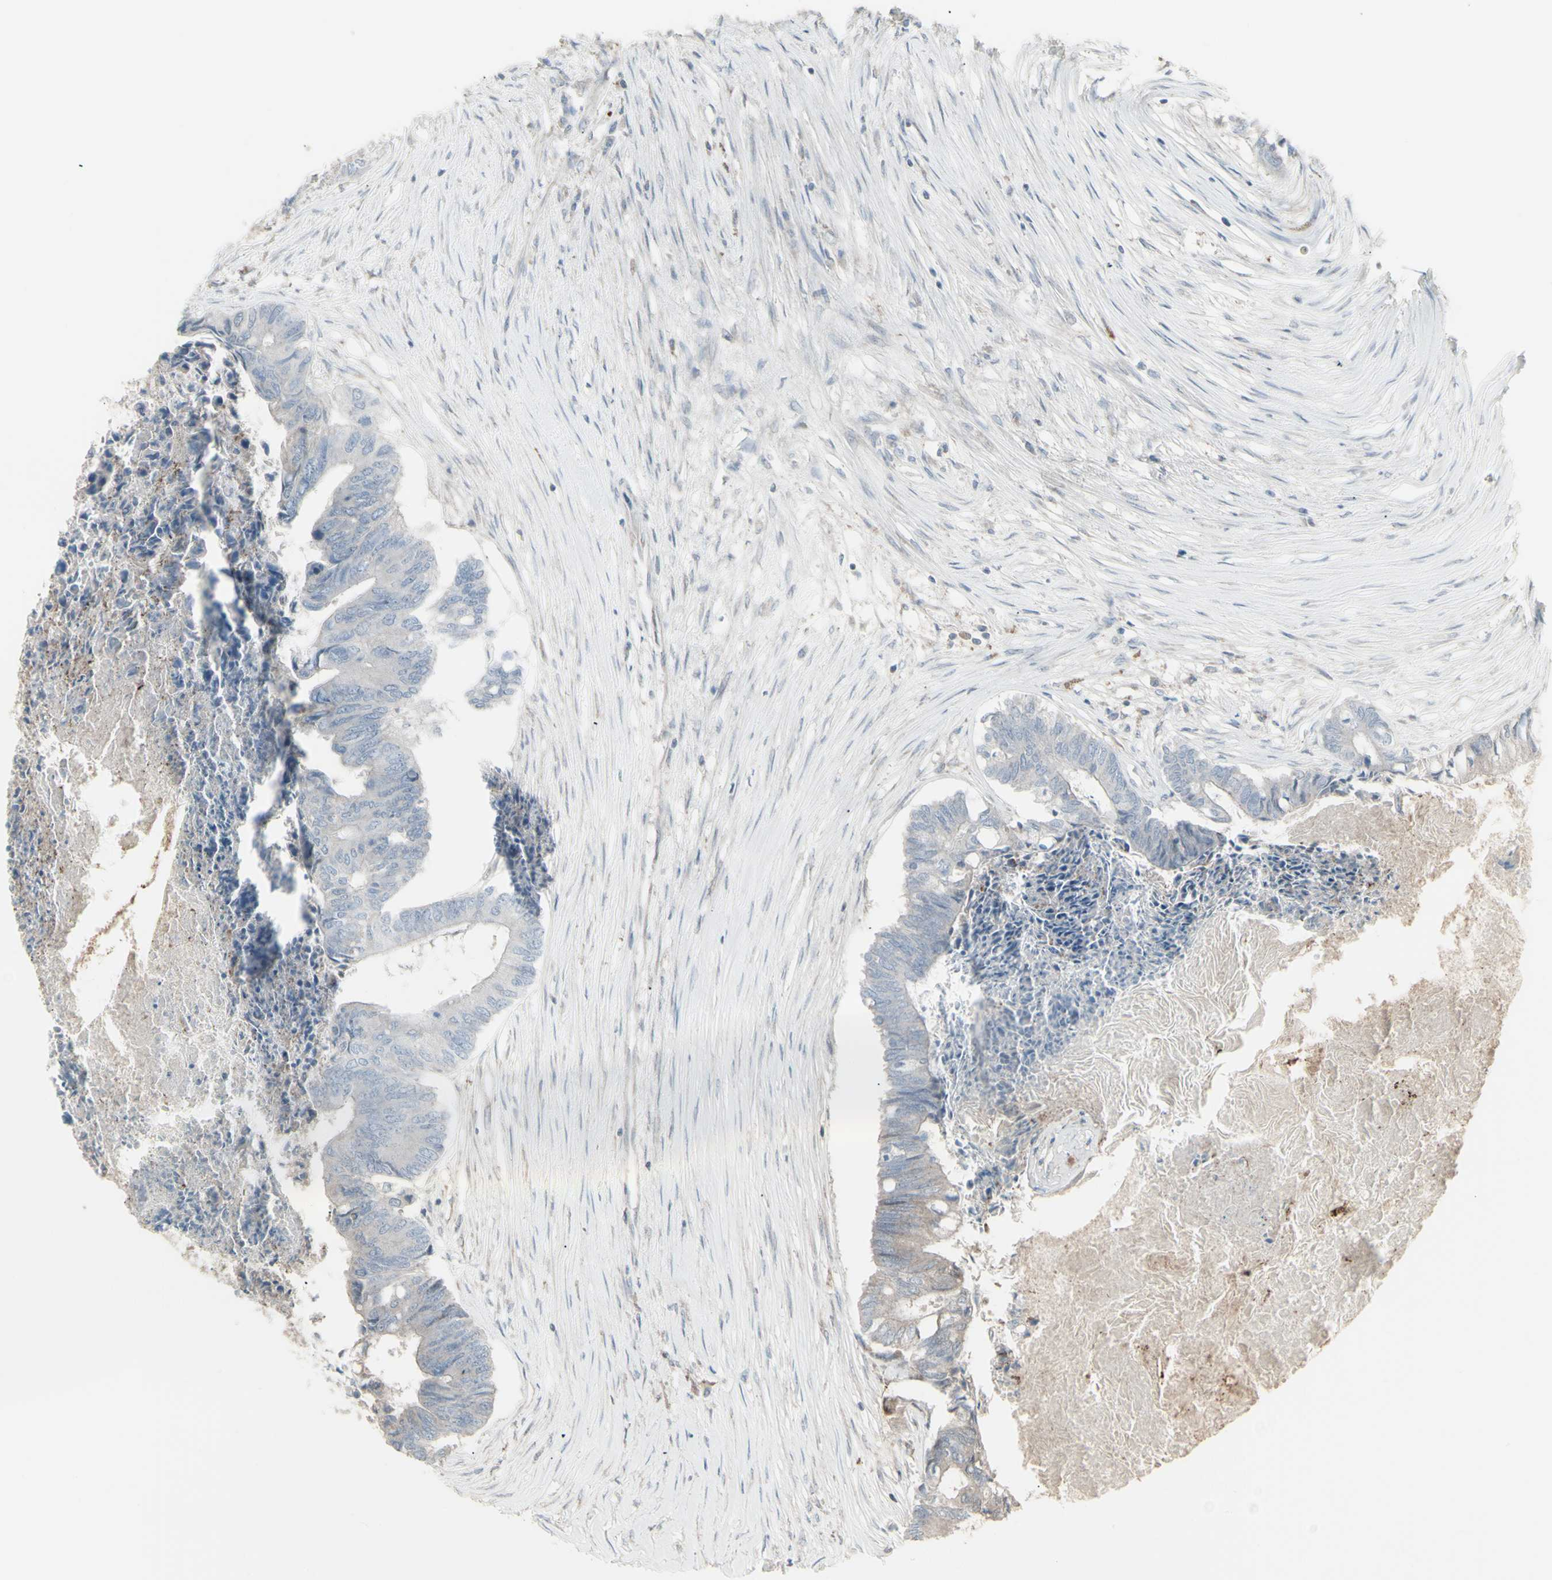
{"staining": {"intensity": "negative", "quantity": "none", "location": "none"}, "tissue": "colorectal cancer", "cell_type": "Tumor cells", "image_type": "cancer", "snomed": [{"axis": "morphology", "description": "Adenocarcinoma, NOS"}, {"axis": "topography", "description": "Rectum"}], "caption": "Immunohistochemistry micrograph of neoplastic tissue: colorectal adenocarcinoma stained with DAB exhibits no significant protein staining in tumor cells. (DAB (3,3'-diaminobenzidine) immunohistochemistry (IHC), high magnification).", "gene": "RNASEL", "patient": {"sex": "male", "age": 63}}